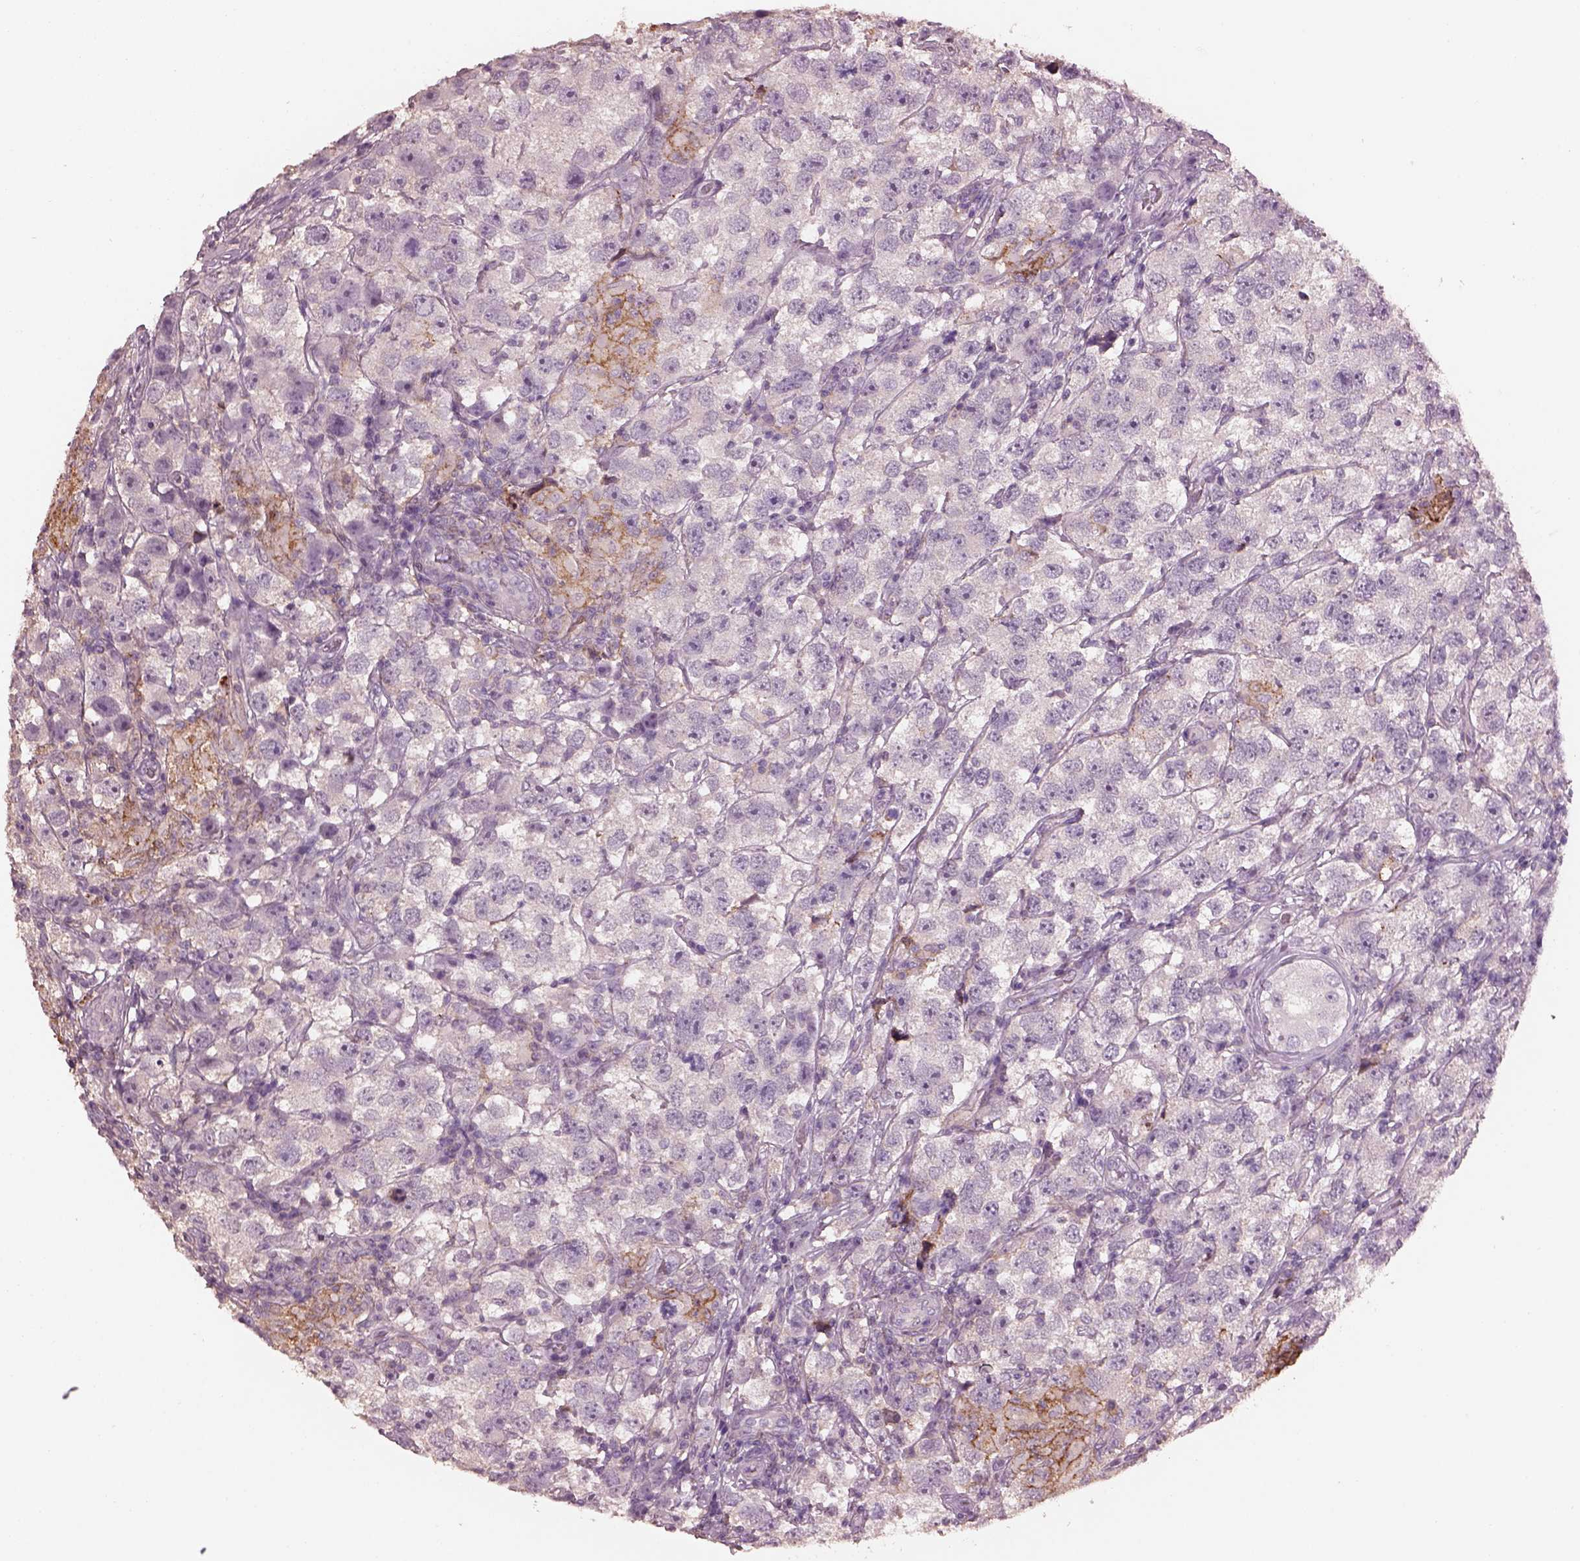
{"staining": {"intensity": "negative", "quantity": "none", "location": "none"}, "tissue": "testis cancer", "cell_type": "Tumor cells", "image_type": "cancer", "snomed": [{"axis": "morphology", "description": "Seminoma, NOS"}, {"axis": "topography", "description": "Testis"}], "caption": "DAB immunohistochemical staining of seminoma (testis) shows no significant expression in tumor cells.", "gene": "SRI", "patient": {"sex": "male", "age": 26}}